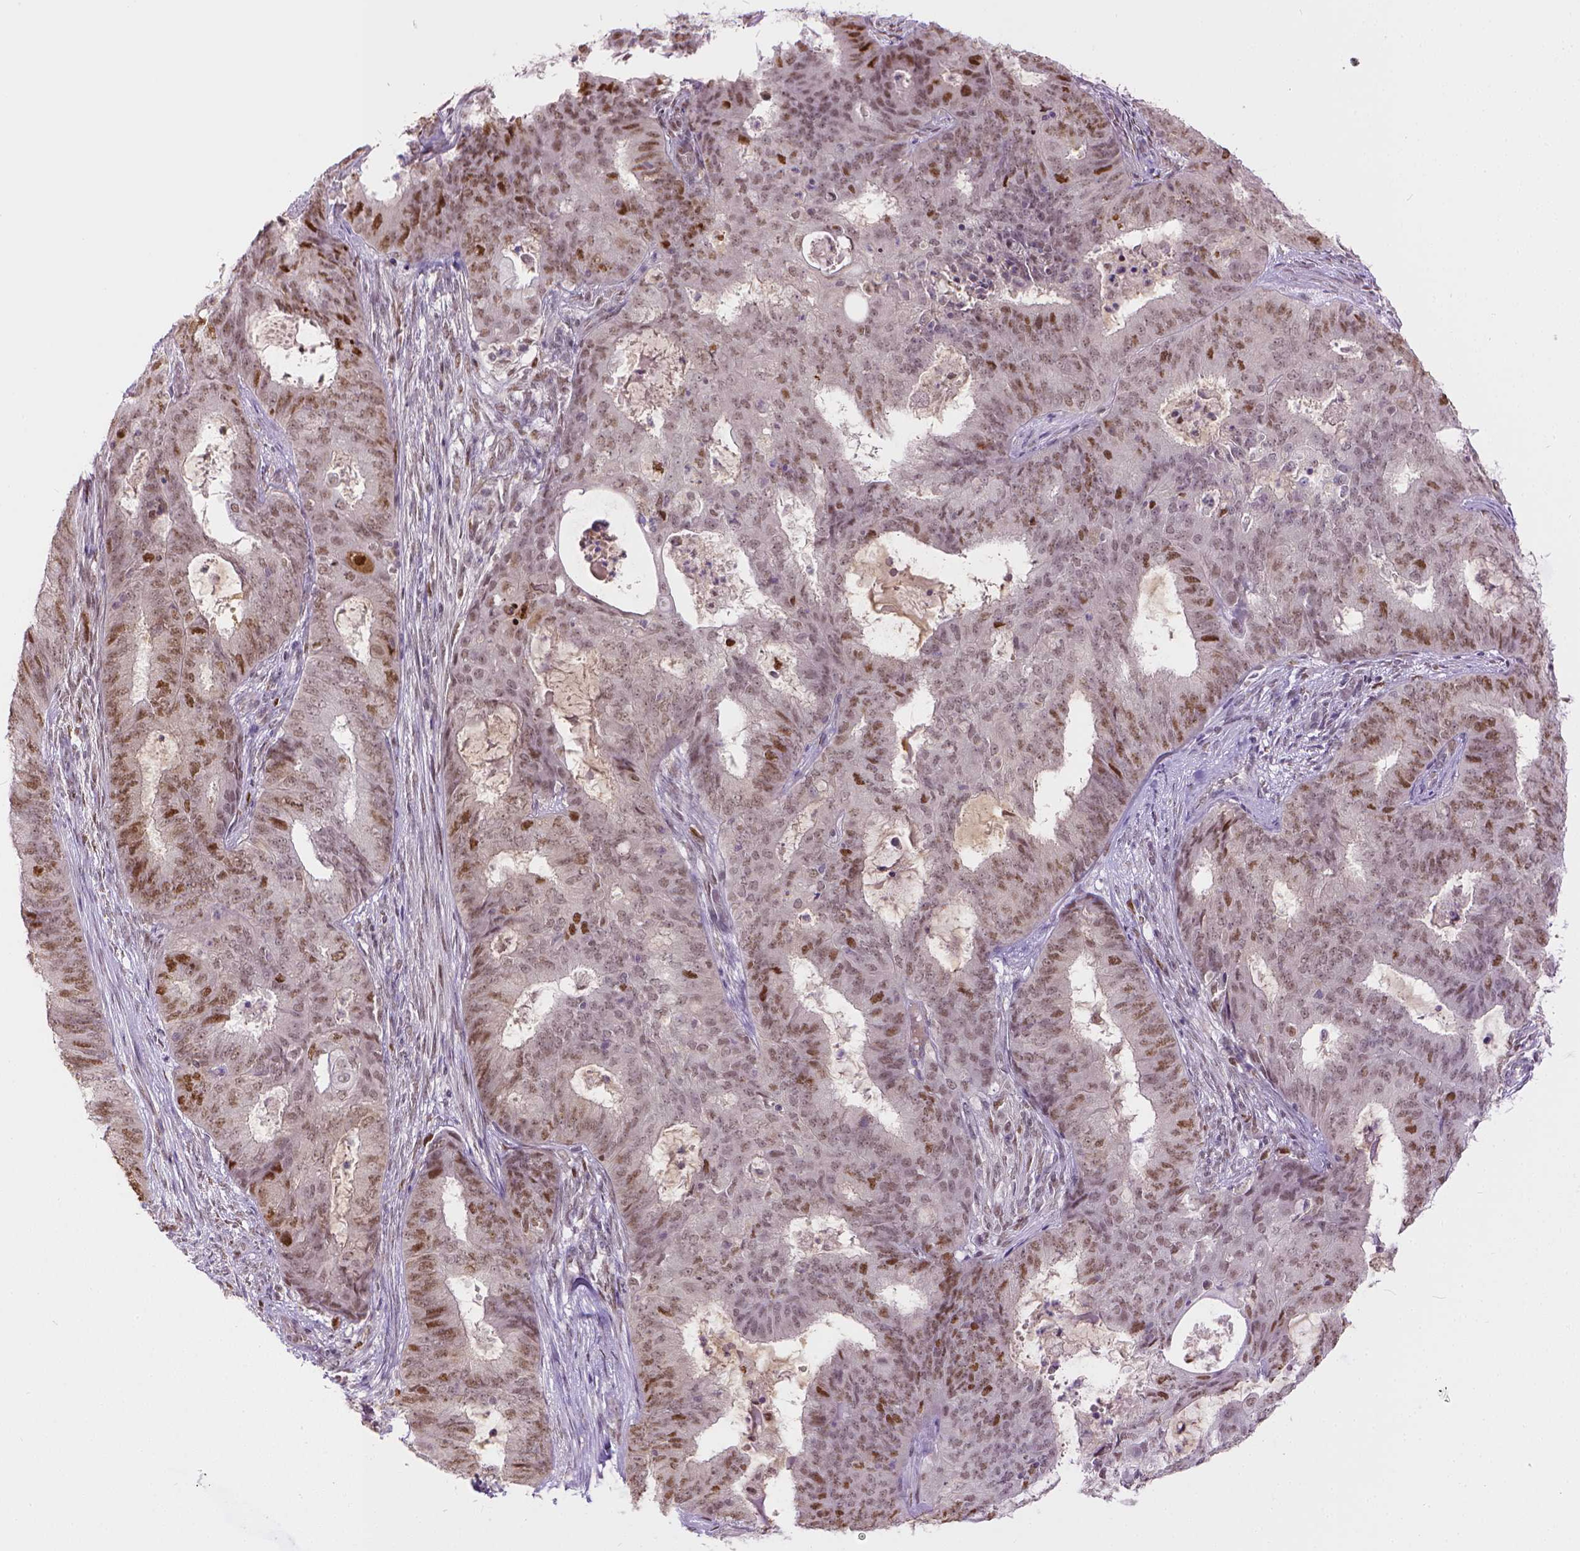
{"staining": {"intensity": "moderate", "quantity": "25%-75%", "location": "nuclear"}, "tissue": "endometrial cancer", "cell_type": "Tumor cells", "image_type": "cancer", "snomed": [{"axis": "morphology", "description": "Adenocarcinoma, NOS"}, {"axis": "topography", "description": "Endometrium"}], "caption": "High-power microscopy captured an immunohistochemistry (IHC) micrograph of endometrial cancer, revealing moderate nuclear staining in about 25%-75% of tumor cells.", "gene": "ERCC1", "patient": {"sex": "female", "age": 62}}